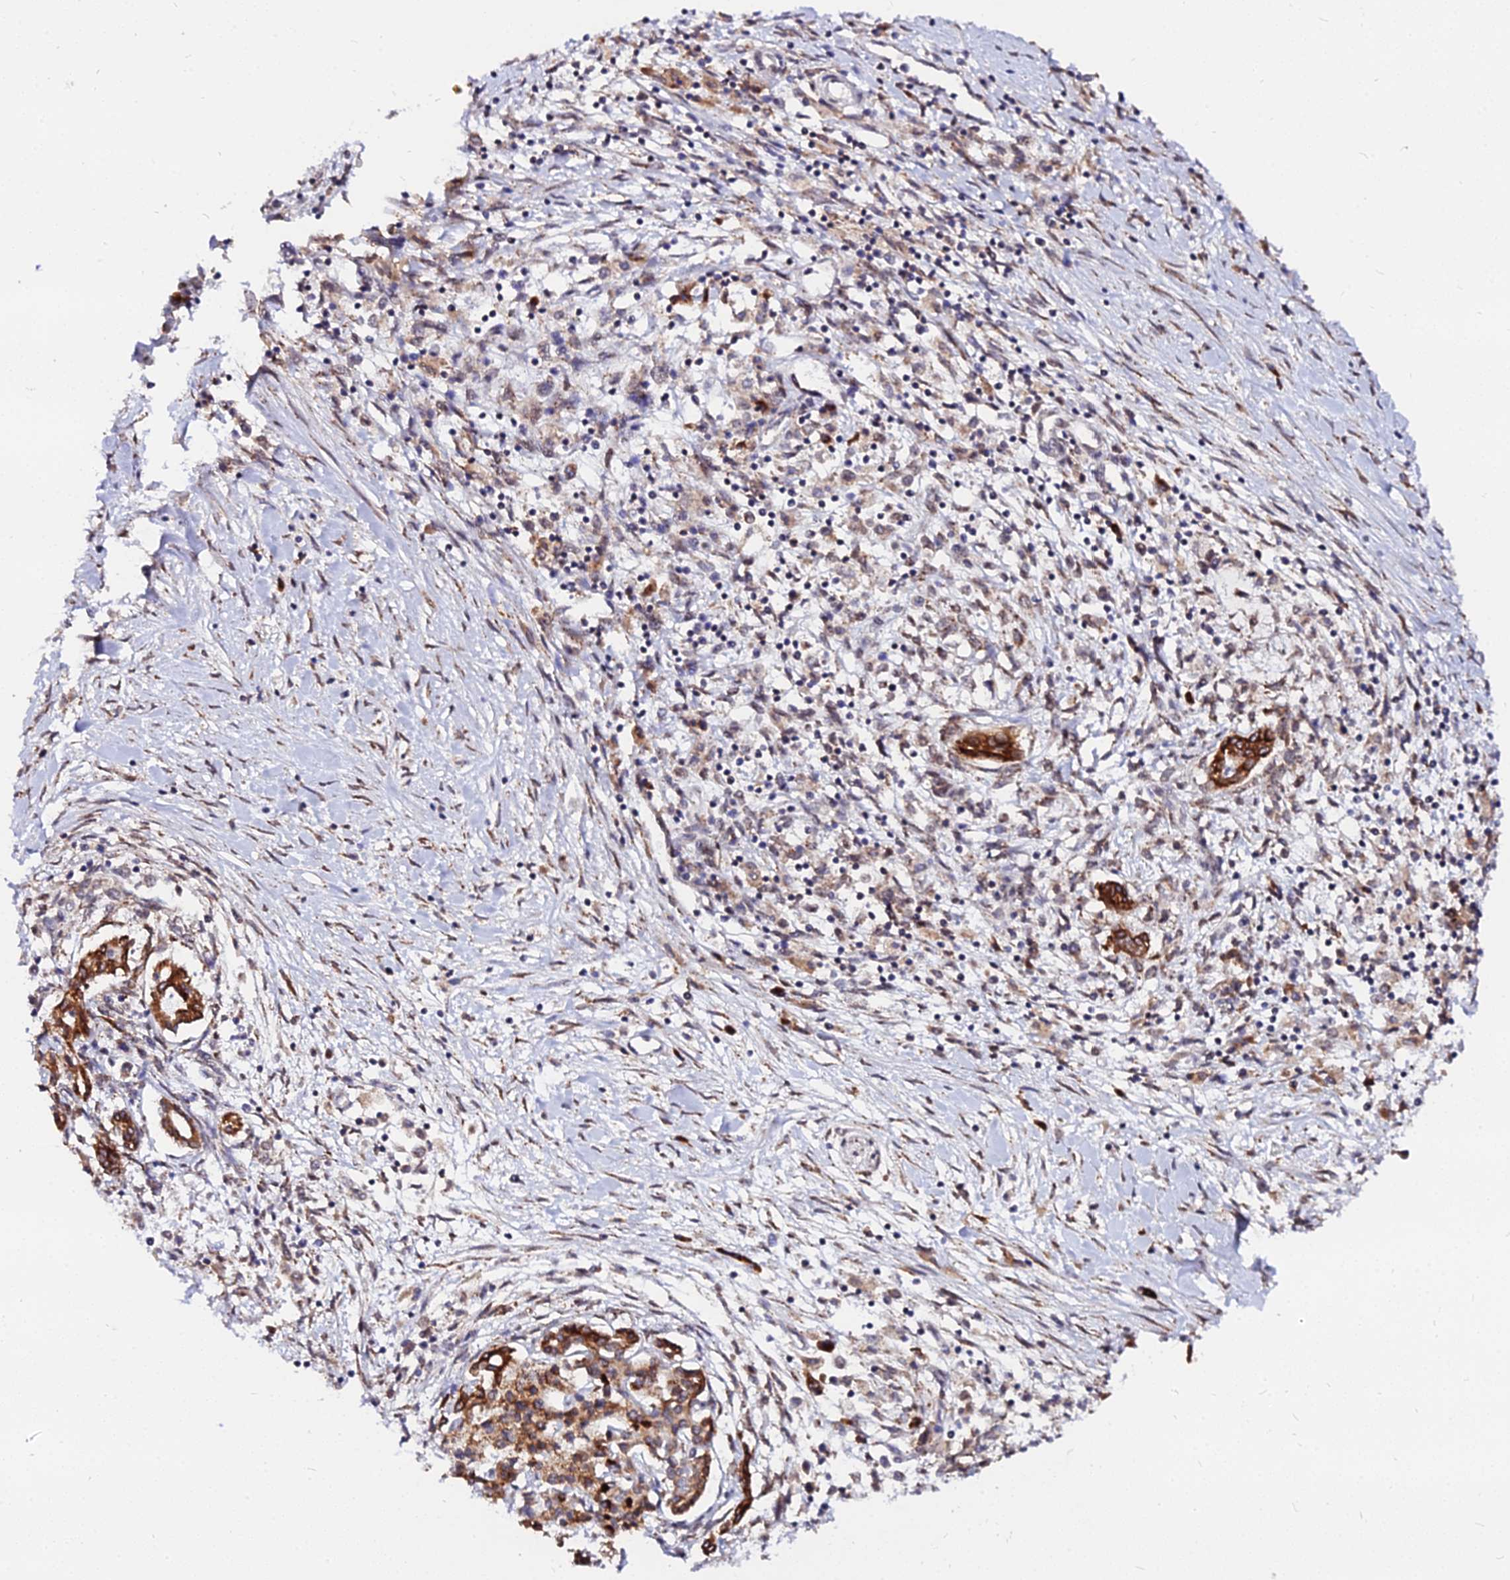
{"staining": {"intensity": "strong", "quantity": ">75%", "location": "cytoplasmic/membranous"}, "tissue": "pancreatic cancer", "cell_type": "Tumor cells", "image_type": "cancer", "snomed": [{"axis": "morphology", "description": "Adenocarcinoma, NOS"}, {"axis": "topography", "description": "Pancreas"}], "caption": "Pancreatic adenocarcinoma stained with immunohistochemistry exhibits strong cytoplasmic/membranous staining in approximately >75% of tumor cells. The staining was performed using DAB, with brown indicating positive protein expression. Nuclei are stained blue with hematoxylin.", "gene": "RNF121", "patient": {"sex": "female", "age": 50}}